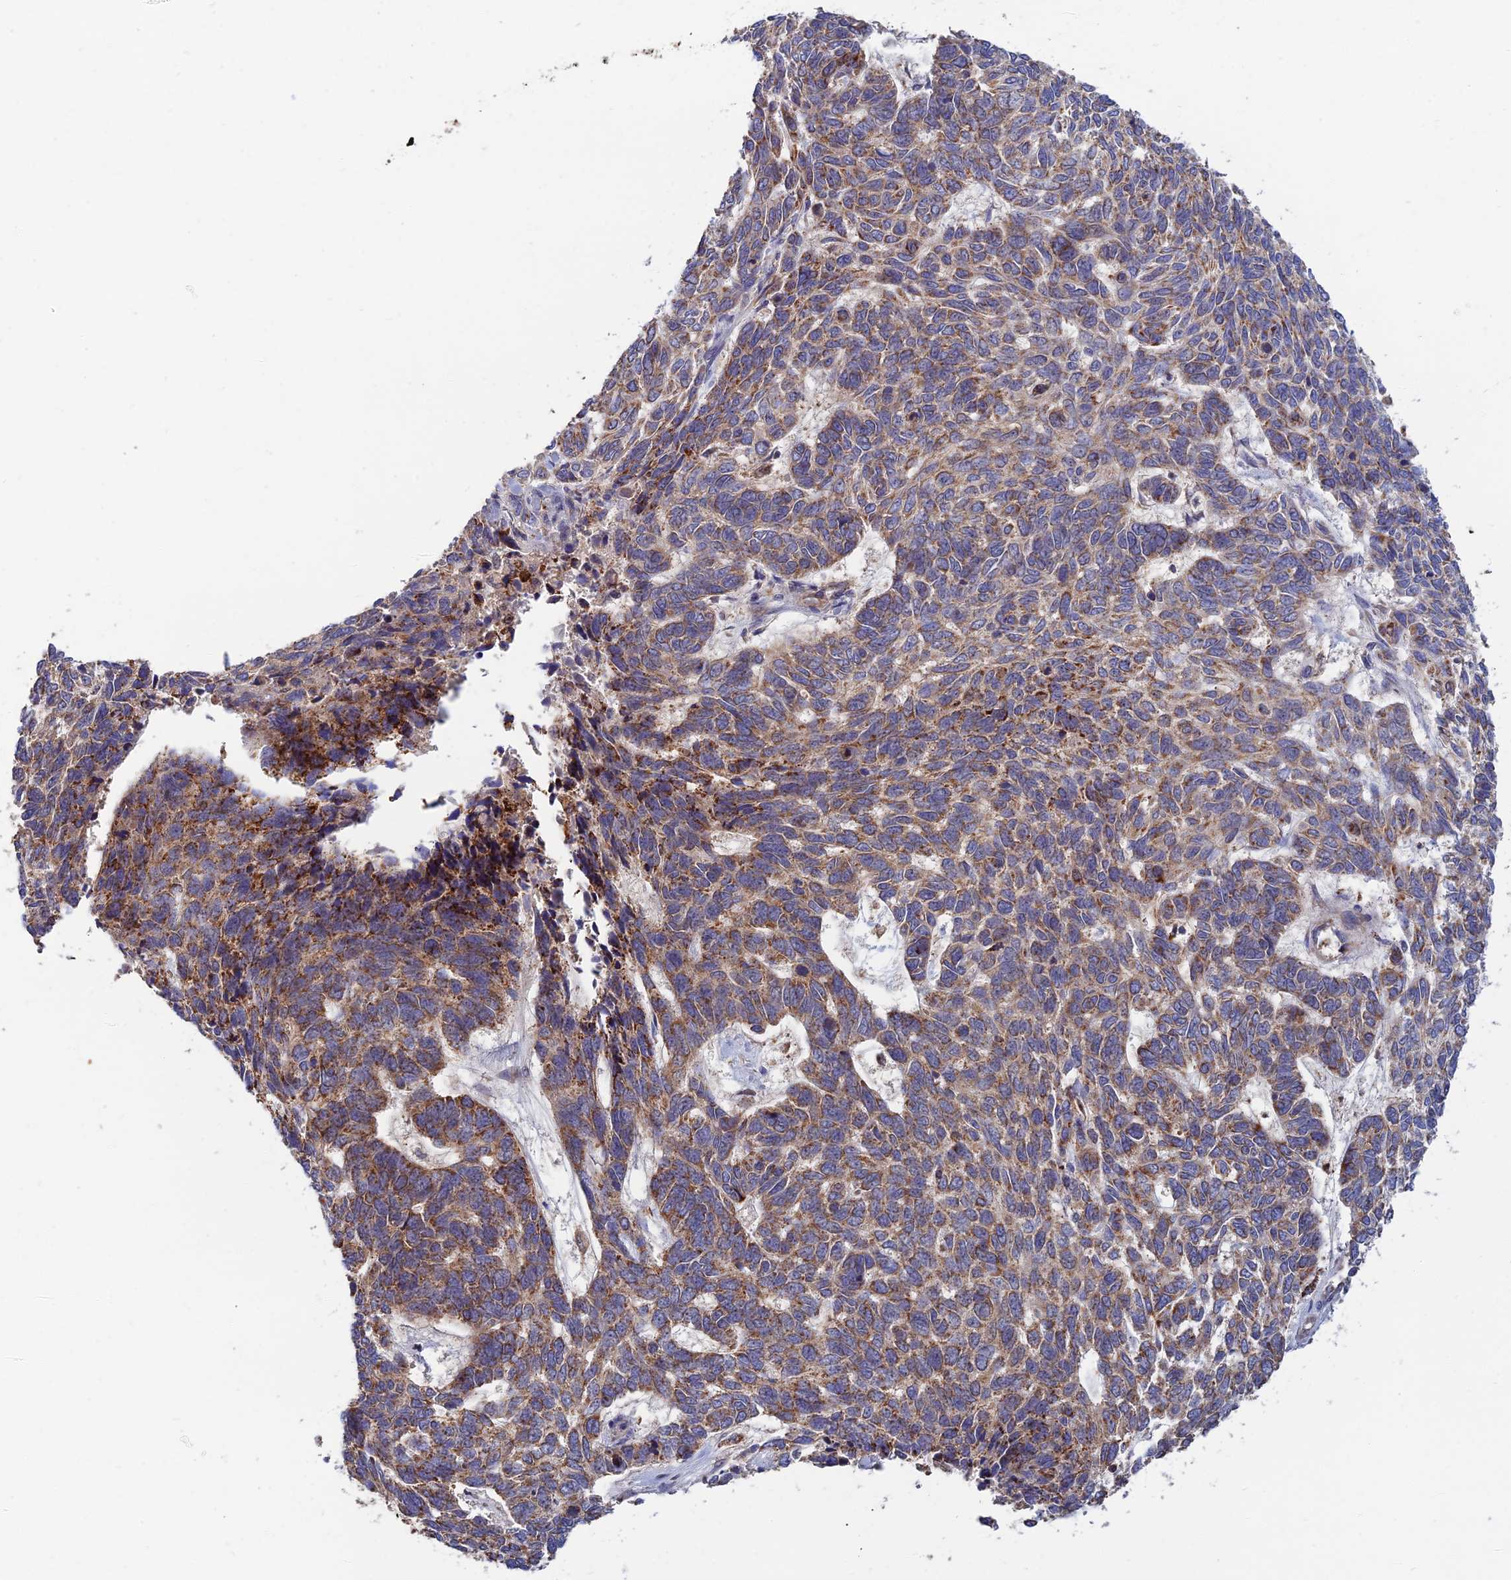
{"staining": {"intensity": "moderate", "quantity": "25%-75%", "location": "cytoplasmic/membranous"}, "tissue": "skin cancer", "cell_type": "Tumor cells", "image_type": "cancer", "snomed": [{"axis": "morphology", "description": "Basal cell carcinoma"}, {"axis": "topography", "description": "Skin"}], "caption": "An immunohistochemistry histopathology image of neoplastic tissue is shown. Protein staining in brown shows moderate cytoplasmic/membranous positivity in skin basal cell carcinoma within tumor cells. Immunohistochemistry stains the protein in brown and the nuclei are stained blue.", "gene": "RIC8B", "patient": {"sex": "female", "age": 65}}